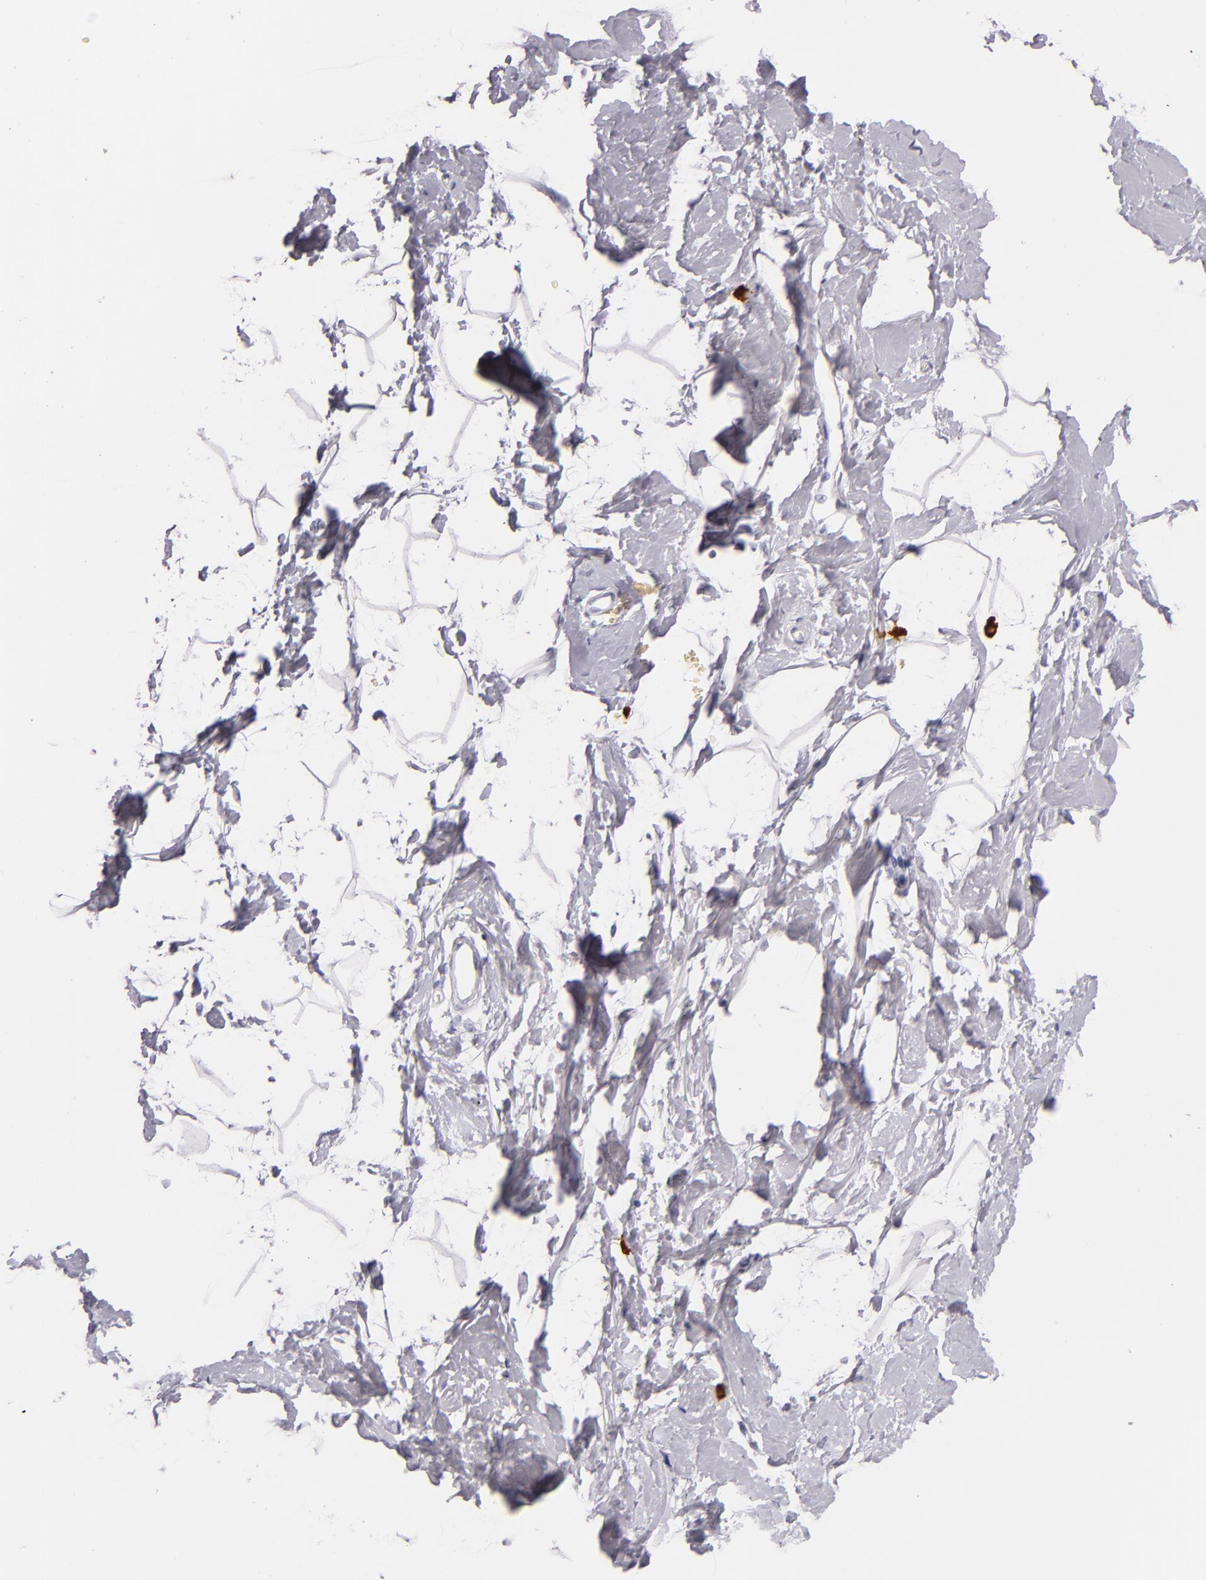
{"staining": {"intensity": "negative", "quantity": "none", "location": "none"}, "tissue": "breast", "cell_type": "Adipocytes", "image_type": "normal", "snomed": [{"axis": "morphology", "description": "Normal tissue, NOS"}, {"axis": "topography", "description": "Breast"}], "caption": "High power microscopy image of an immunohistochemistry (IHC) histopathology image of unremarkable breast, revealing no significant expression in adipocytes.", "gene": "TPSD1", "patient": {"sex": "female", "age": 23}}